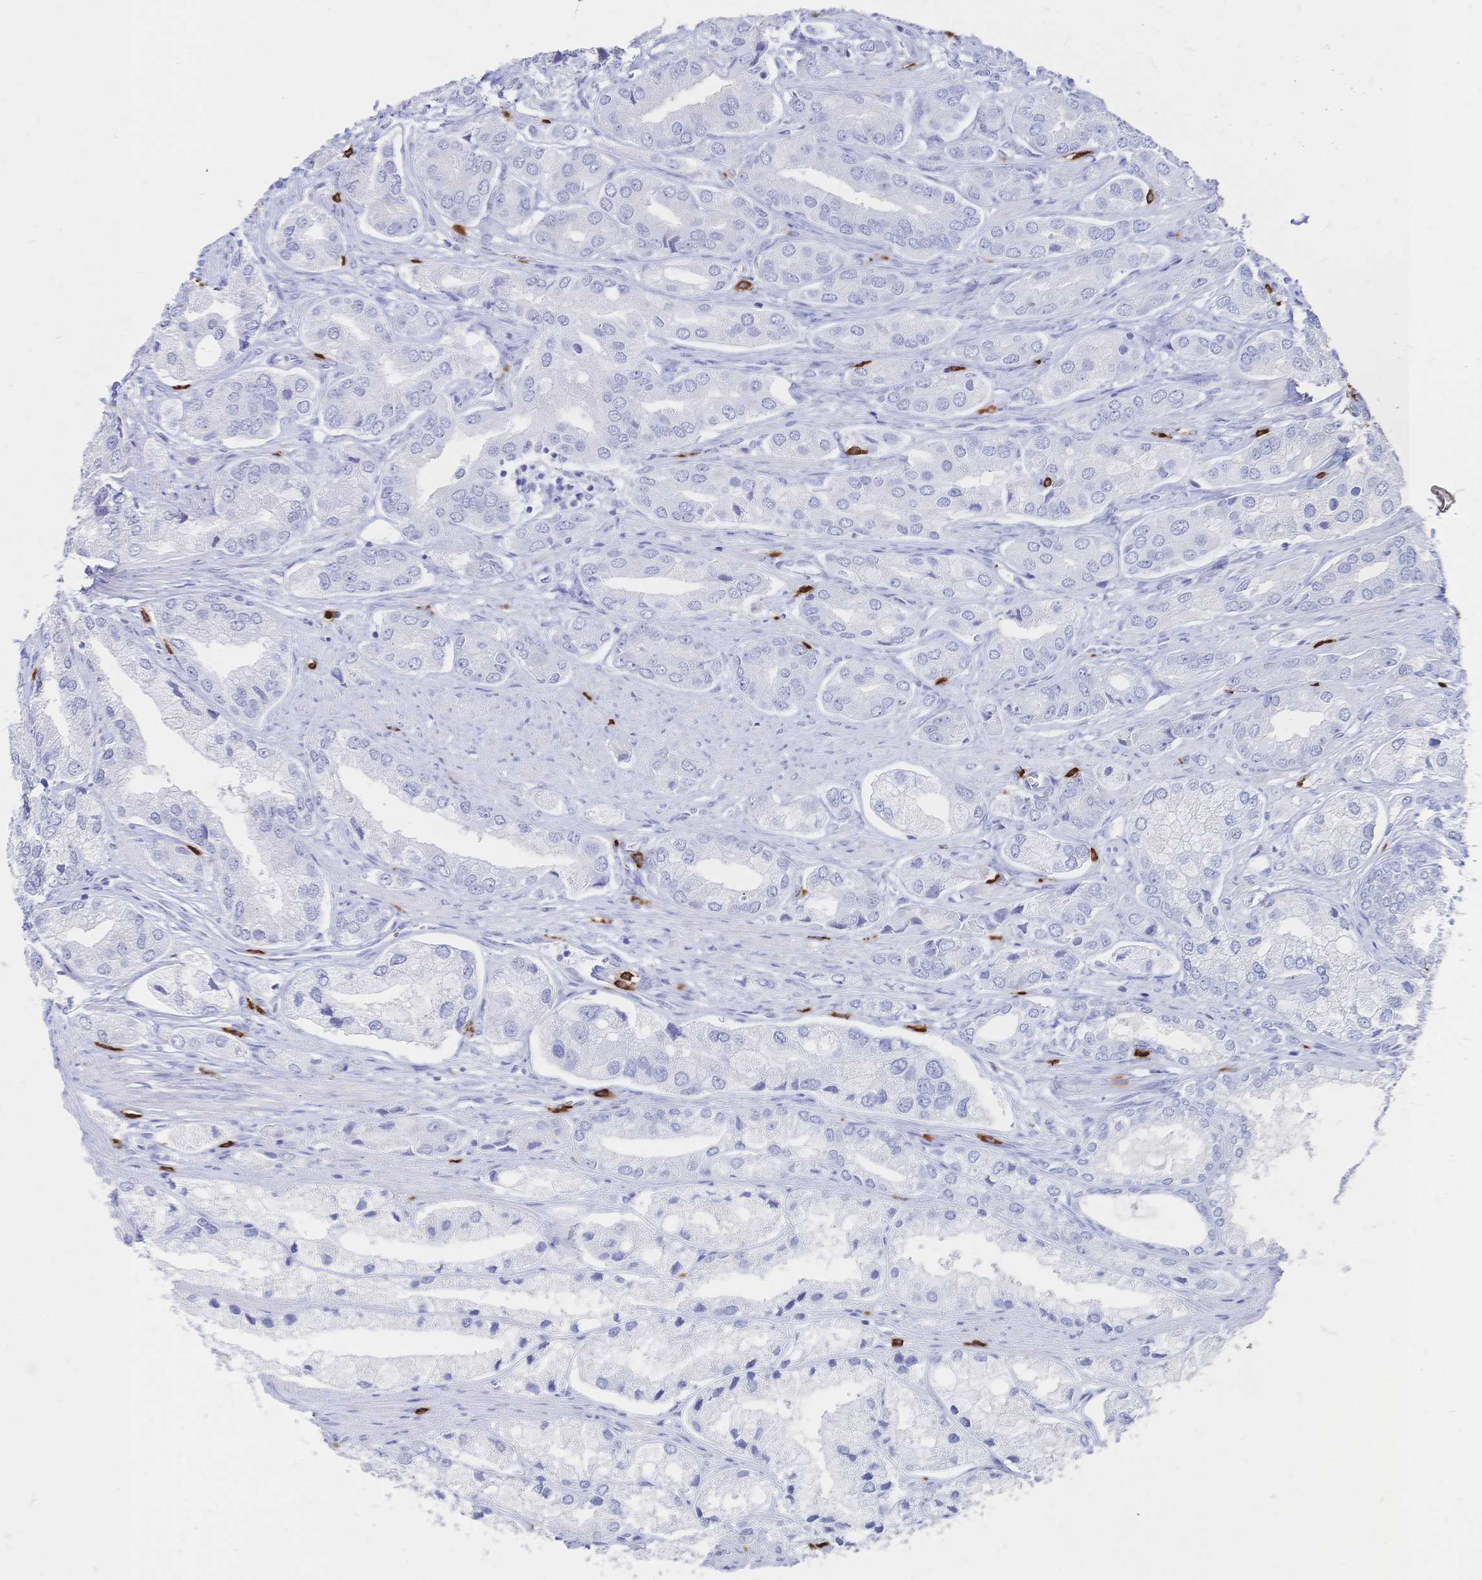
{"staining": {"intensity": "negative", "quantity": "none", "location": "none"}, "tissue": "prostate cancer", "cell_type": "Tumor cells", "image_type": "cancer", "snomed": [{"axis": "morphology", "description": "Adenocarcinoma, Low grade"}, {"axis": "topography", "description": "Prostate"}], "caption": "Immunohistochemical staining of low-grade adenocarcinoma (prostate) reveals no significant expression in tumor cells.", "gene": "IL2RB", "patient": {"sex": "male", "age": 69}}